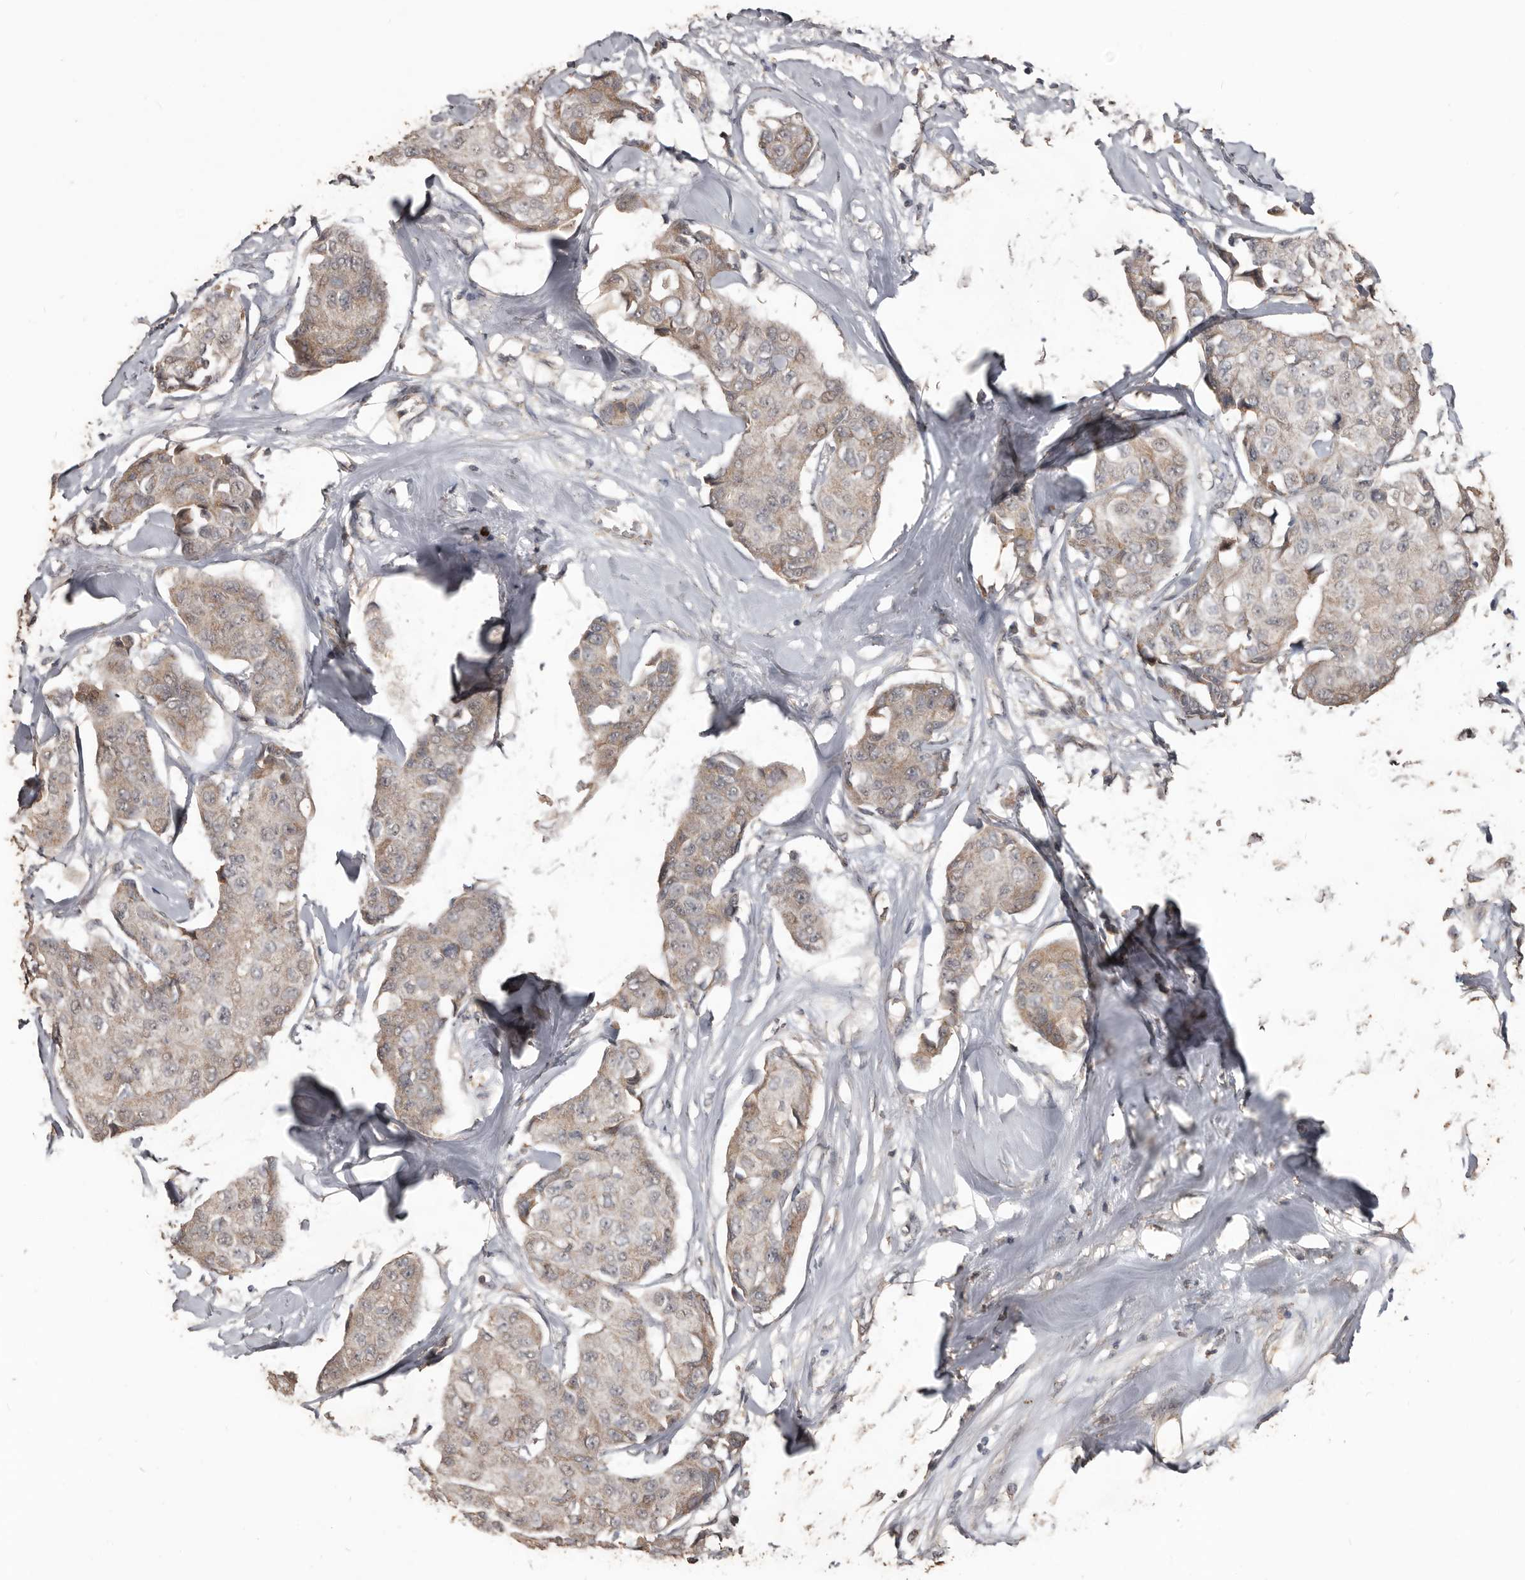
{"staining": {"intensity": "weak", "quantity": ">75%", "location": "cytoplasmic/membranous"}, "tissue": "breast cancer", "cell_type": "Tumor cells", "image_type": "cancer", "snomed": [{"axis": "morphology", "description": "Duct carcinoma"}, {"axis": "topography", "description": "Breast"}], "caption": "Approximately >75% of tumor cells in intraductal carcinoma (breast) demonstrate weak cytoplasmic/membranous protein expression as visualized by brown immunohistochemical staining.", "gene": "BAMBI", "patient": {"sex": "female", "age": 80}}